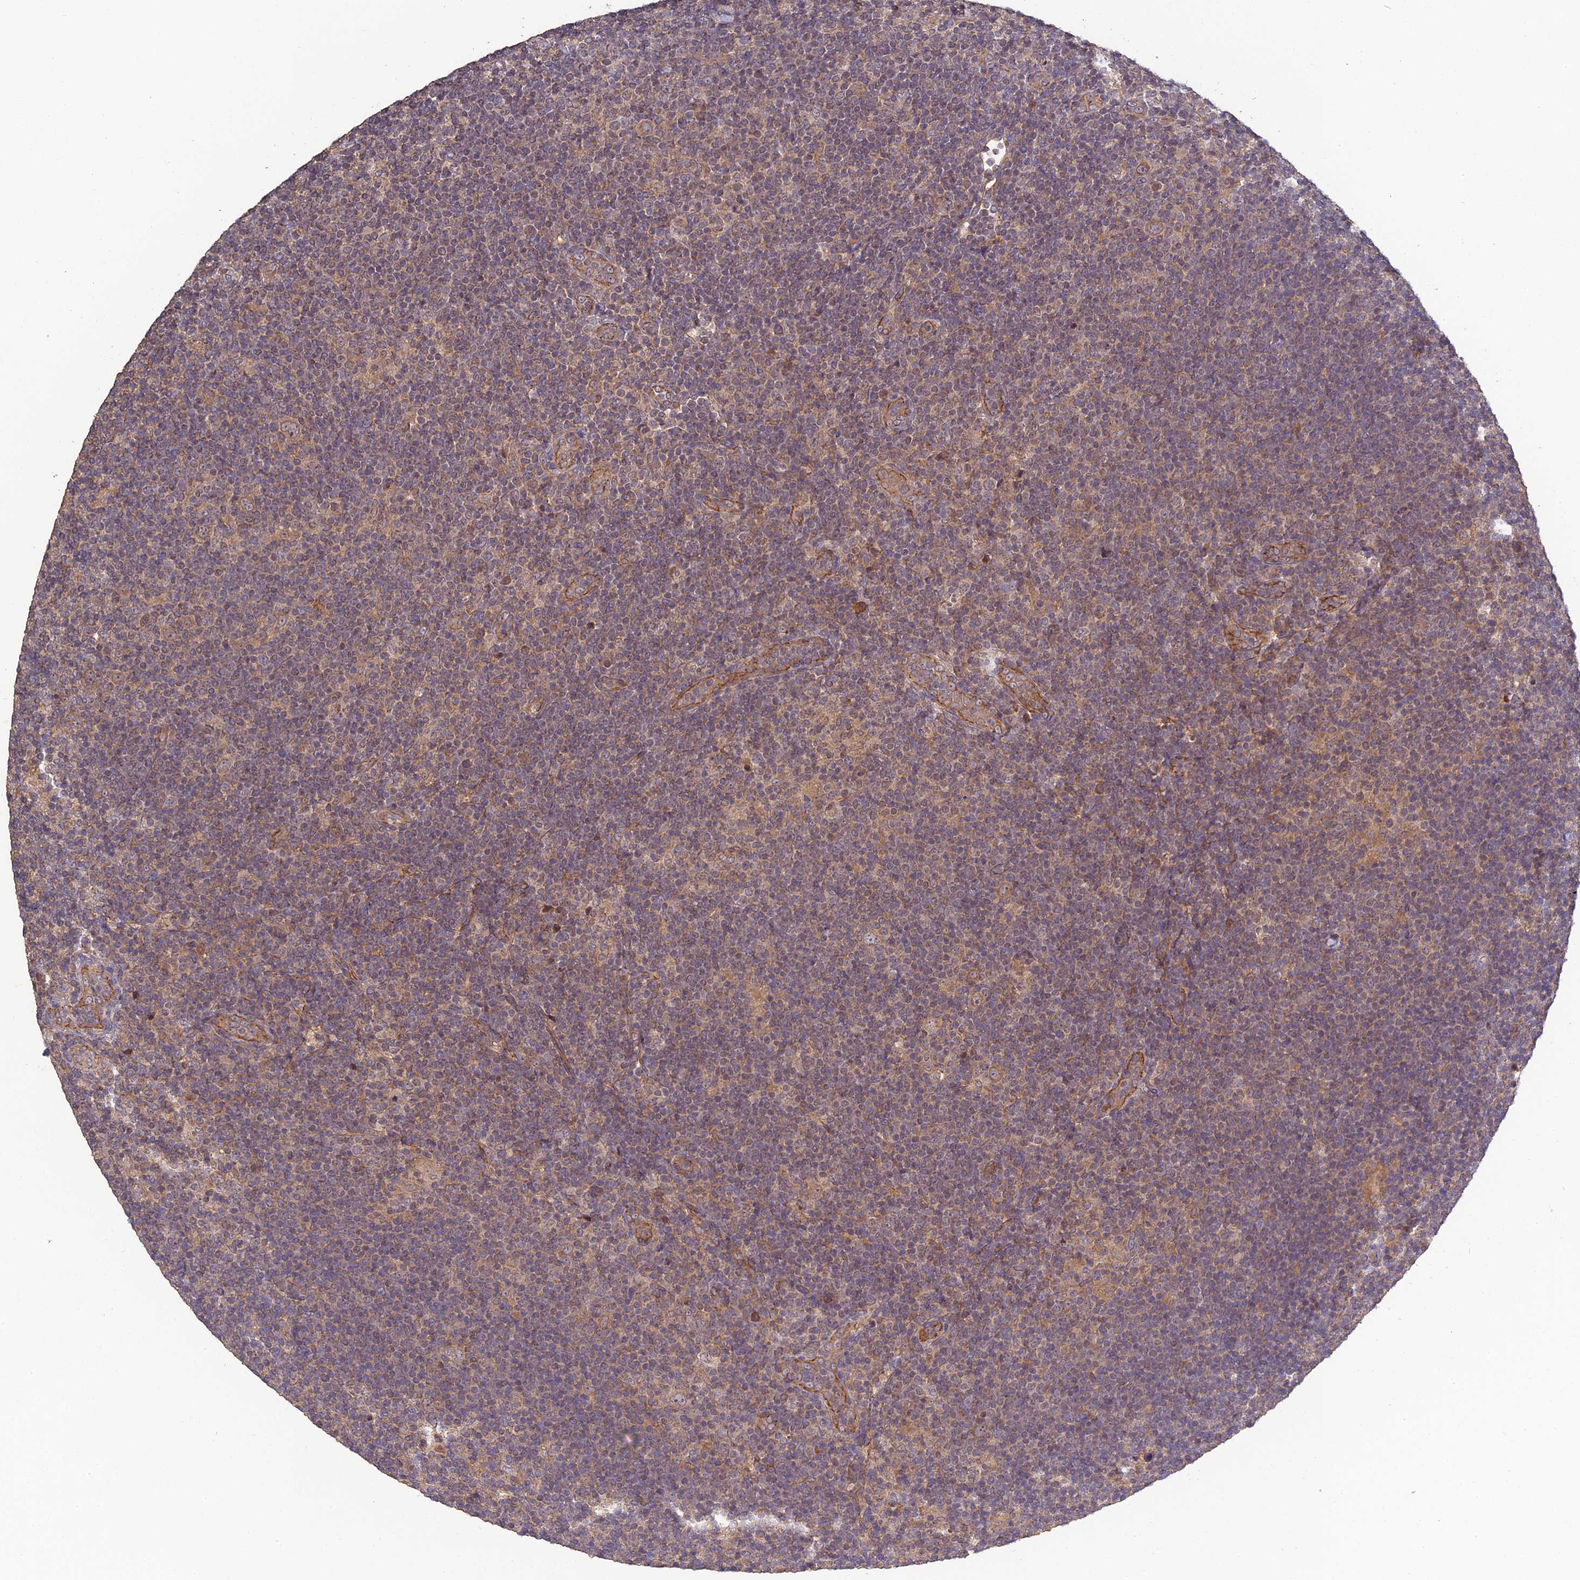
{"staining": {"intensity": "weak", "quantity": "<25%", "location": "cytoplasmic/membranous"}, "tissue": "lymphoma", "cell_type": "Tumor cells", "image_type": "cancer", "snomed": [{"axis": "morphology", "description": "Hodgkin's disease, NOS"}, {"axis": "topography", "description": "Lymph node"}], "caption": "A photomicrograph of lymphoma stained for a protein demonstrates no brown staining in tumor cells.", "gene": "ARHGAP40", "patient": {"sex": "female", "age": 57}}